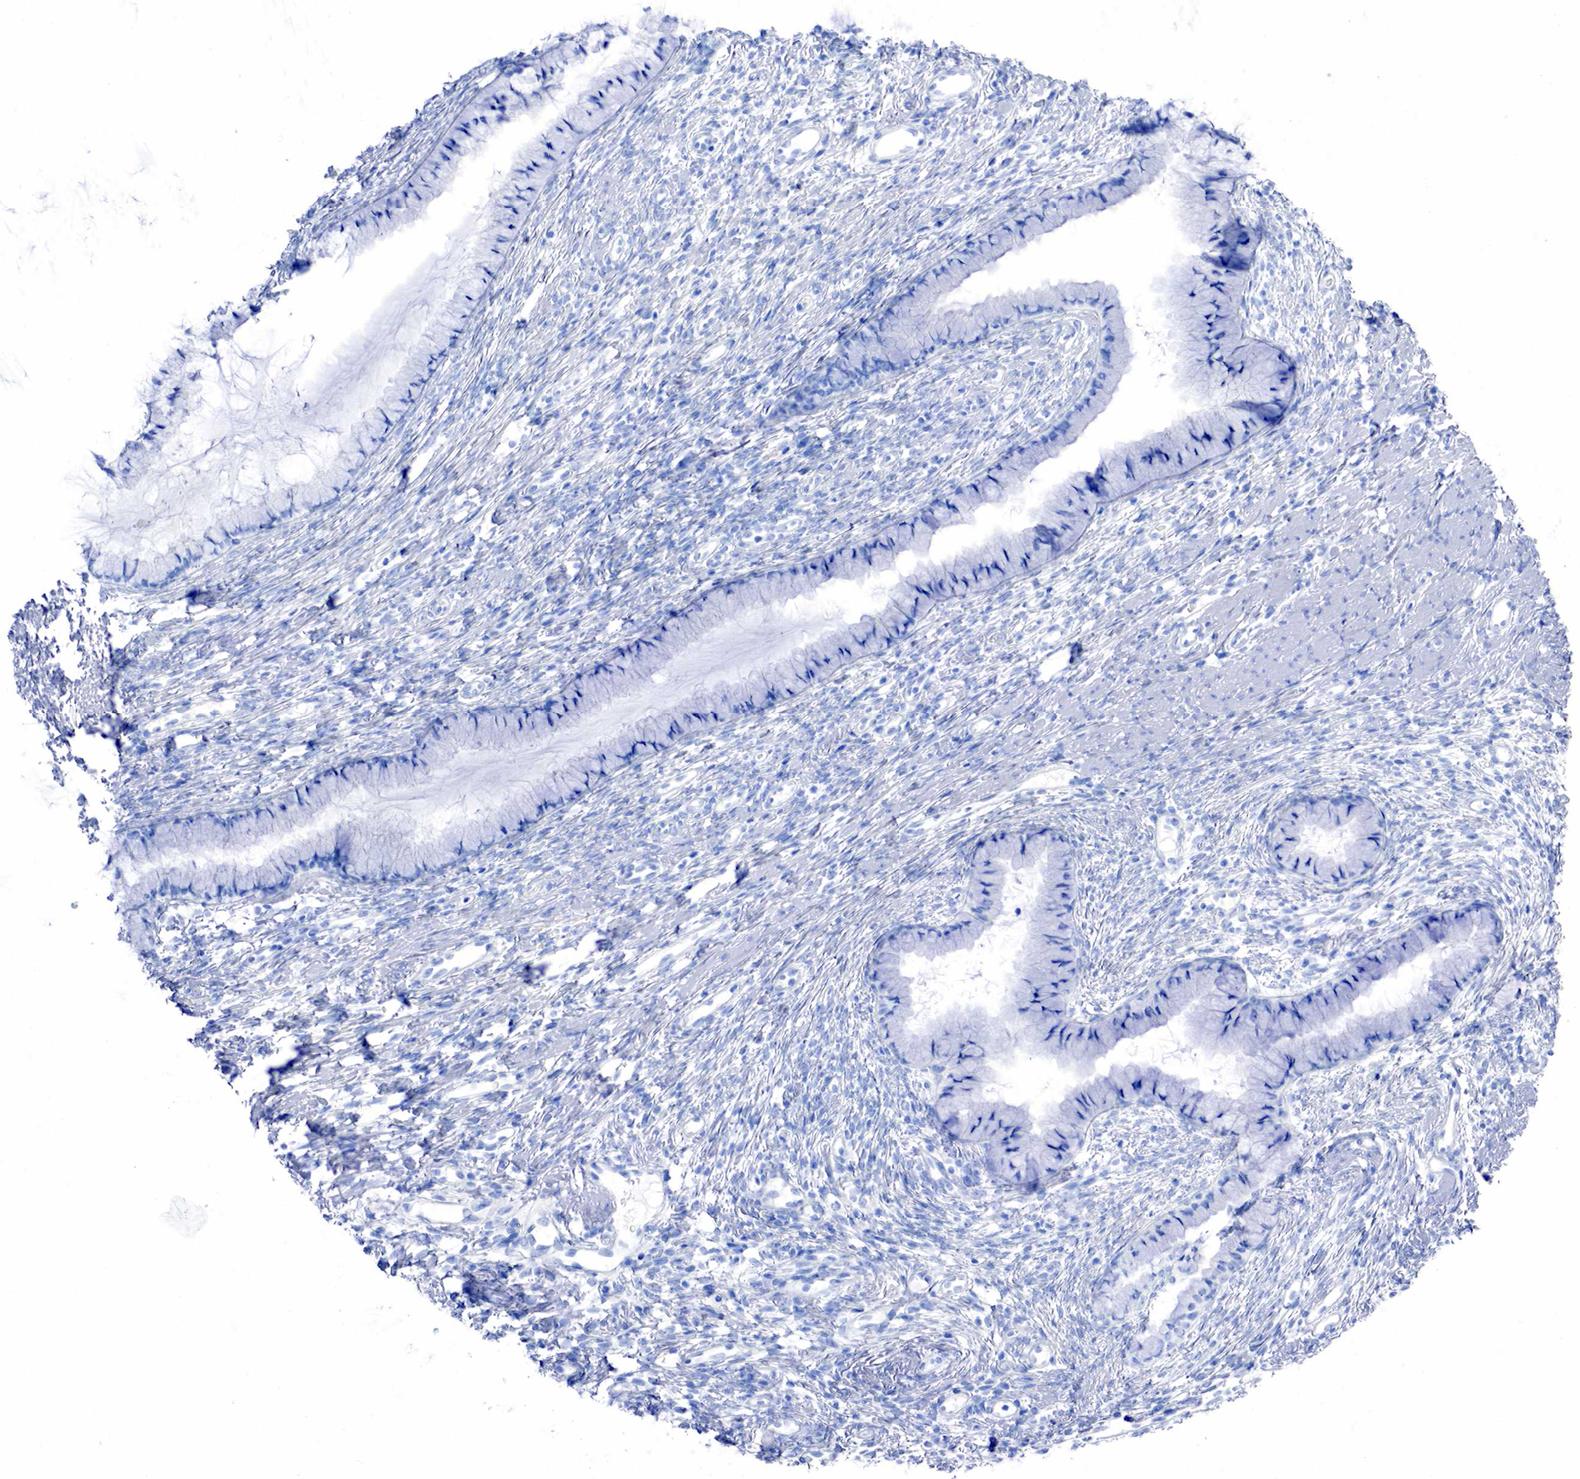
{"staining": {"intensity": "negative", "quantity": "none", "location": "none"}, "tissue": "cervix", "cell_type": "Glandular cells", "image_type": "normal", "snomed": [{"axis": "morphology", "description": "Normal tissue, NOS"}, {"axis": "topography", "description": "Cervix"}], "caption": "DAB immunohistochemical staining of unremarkable human cervix demonstrates no significant expression in glandular cells. (DAB (3,3'-diaminobenzidine) IHC, high magnification).", "gene": "INHA", "patient": {"sex": "female", "age": 82}}